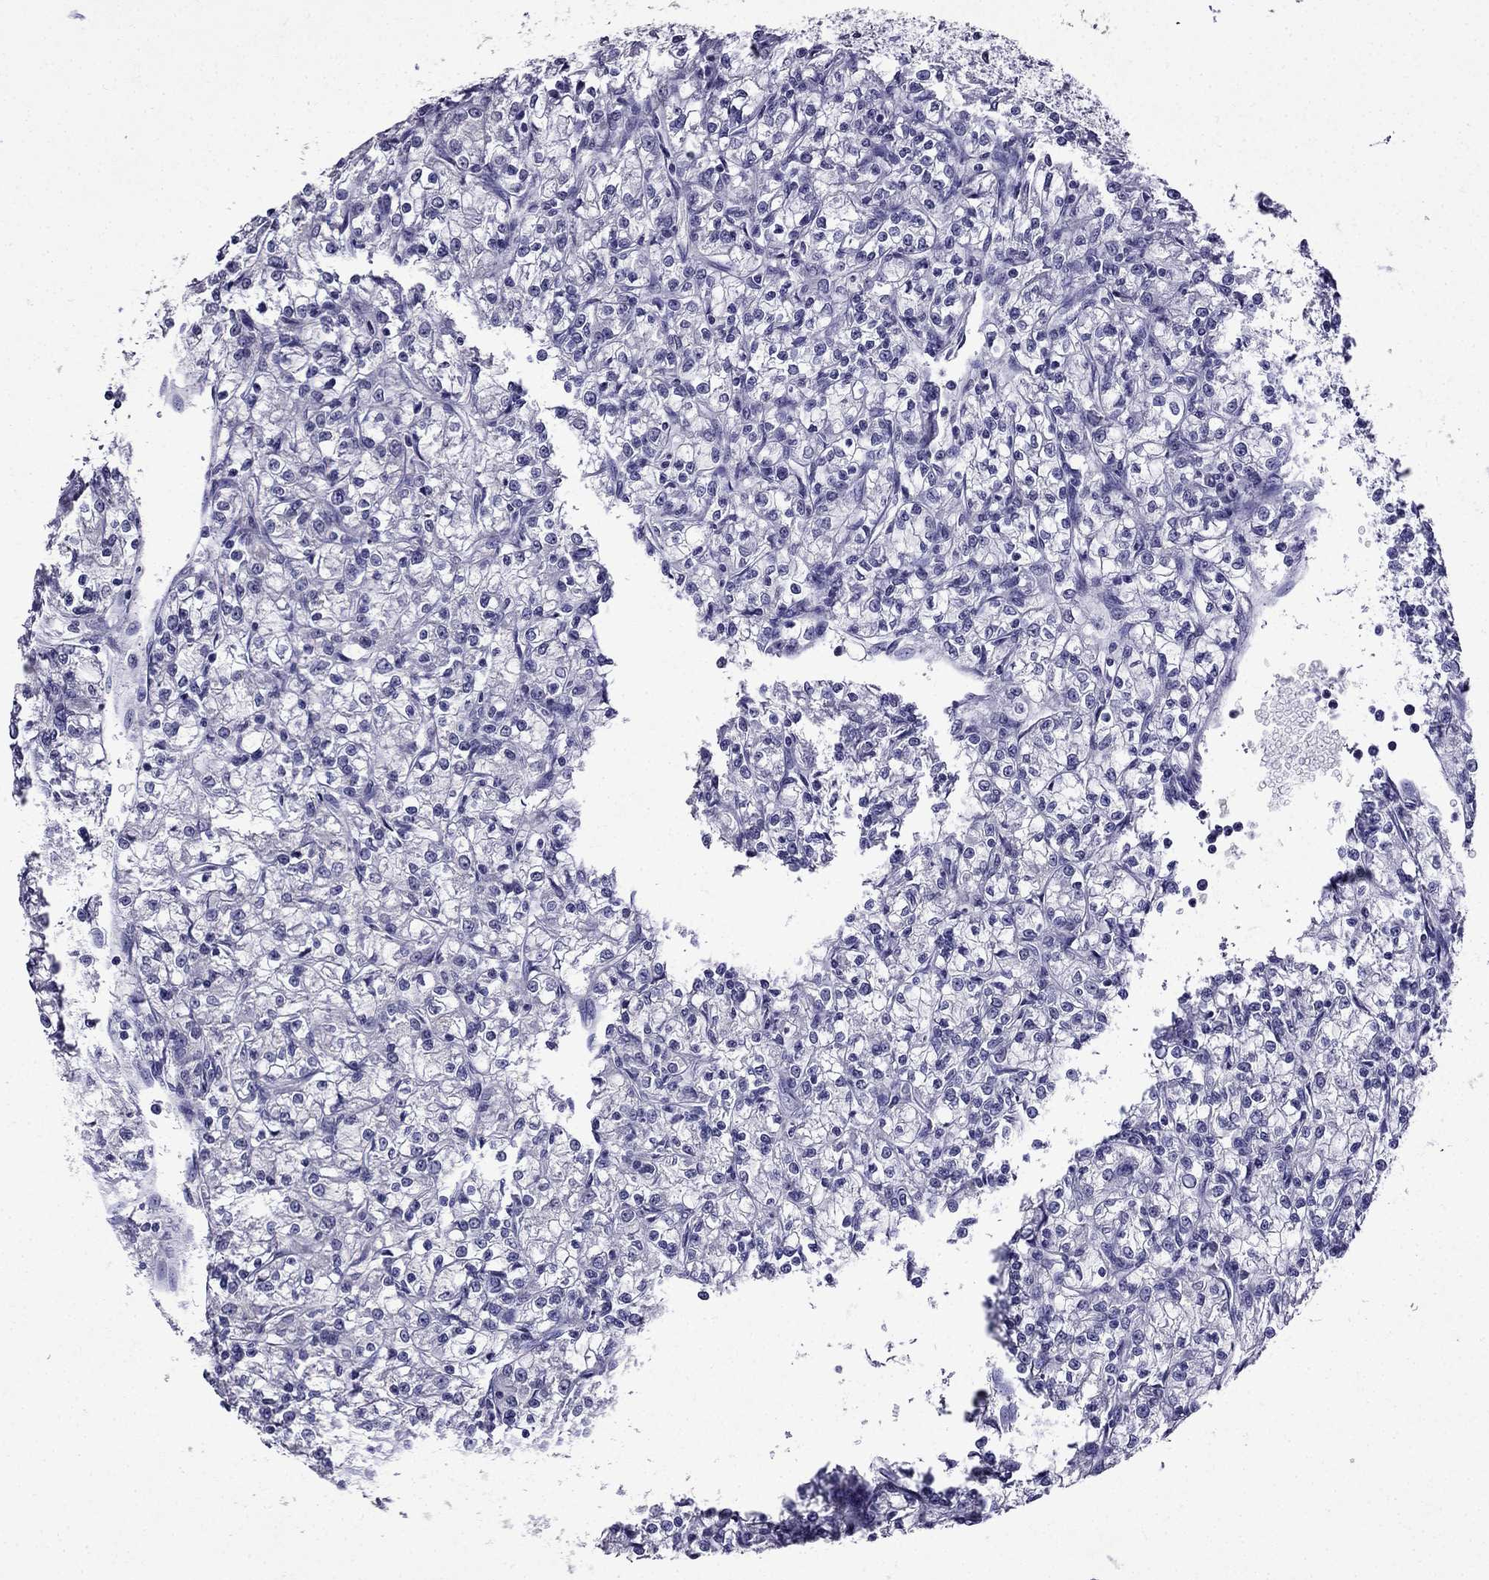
{"staining": {"intensity": "negative", "quantity": "none", "location": "none"}, "tissue": "renal cancer", "cell_type": "Tumor cells", "image_type": "cancer", "snomed": [{"axis": "morphology", "description": "Adenocarcinoma, NOS"}, {"axis": "topography", "description": "Kidney"}], "caption": "This is a photomicrograph of IHC staining of renal adenocarcinoma, which shows no expression in tumor cells.", "gene": "DNAH17", "patient": {"sex": "female", "age": 59}}